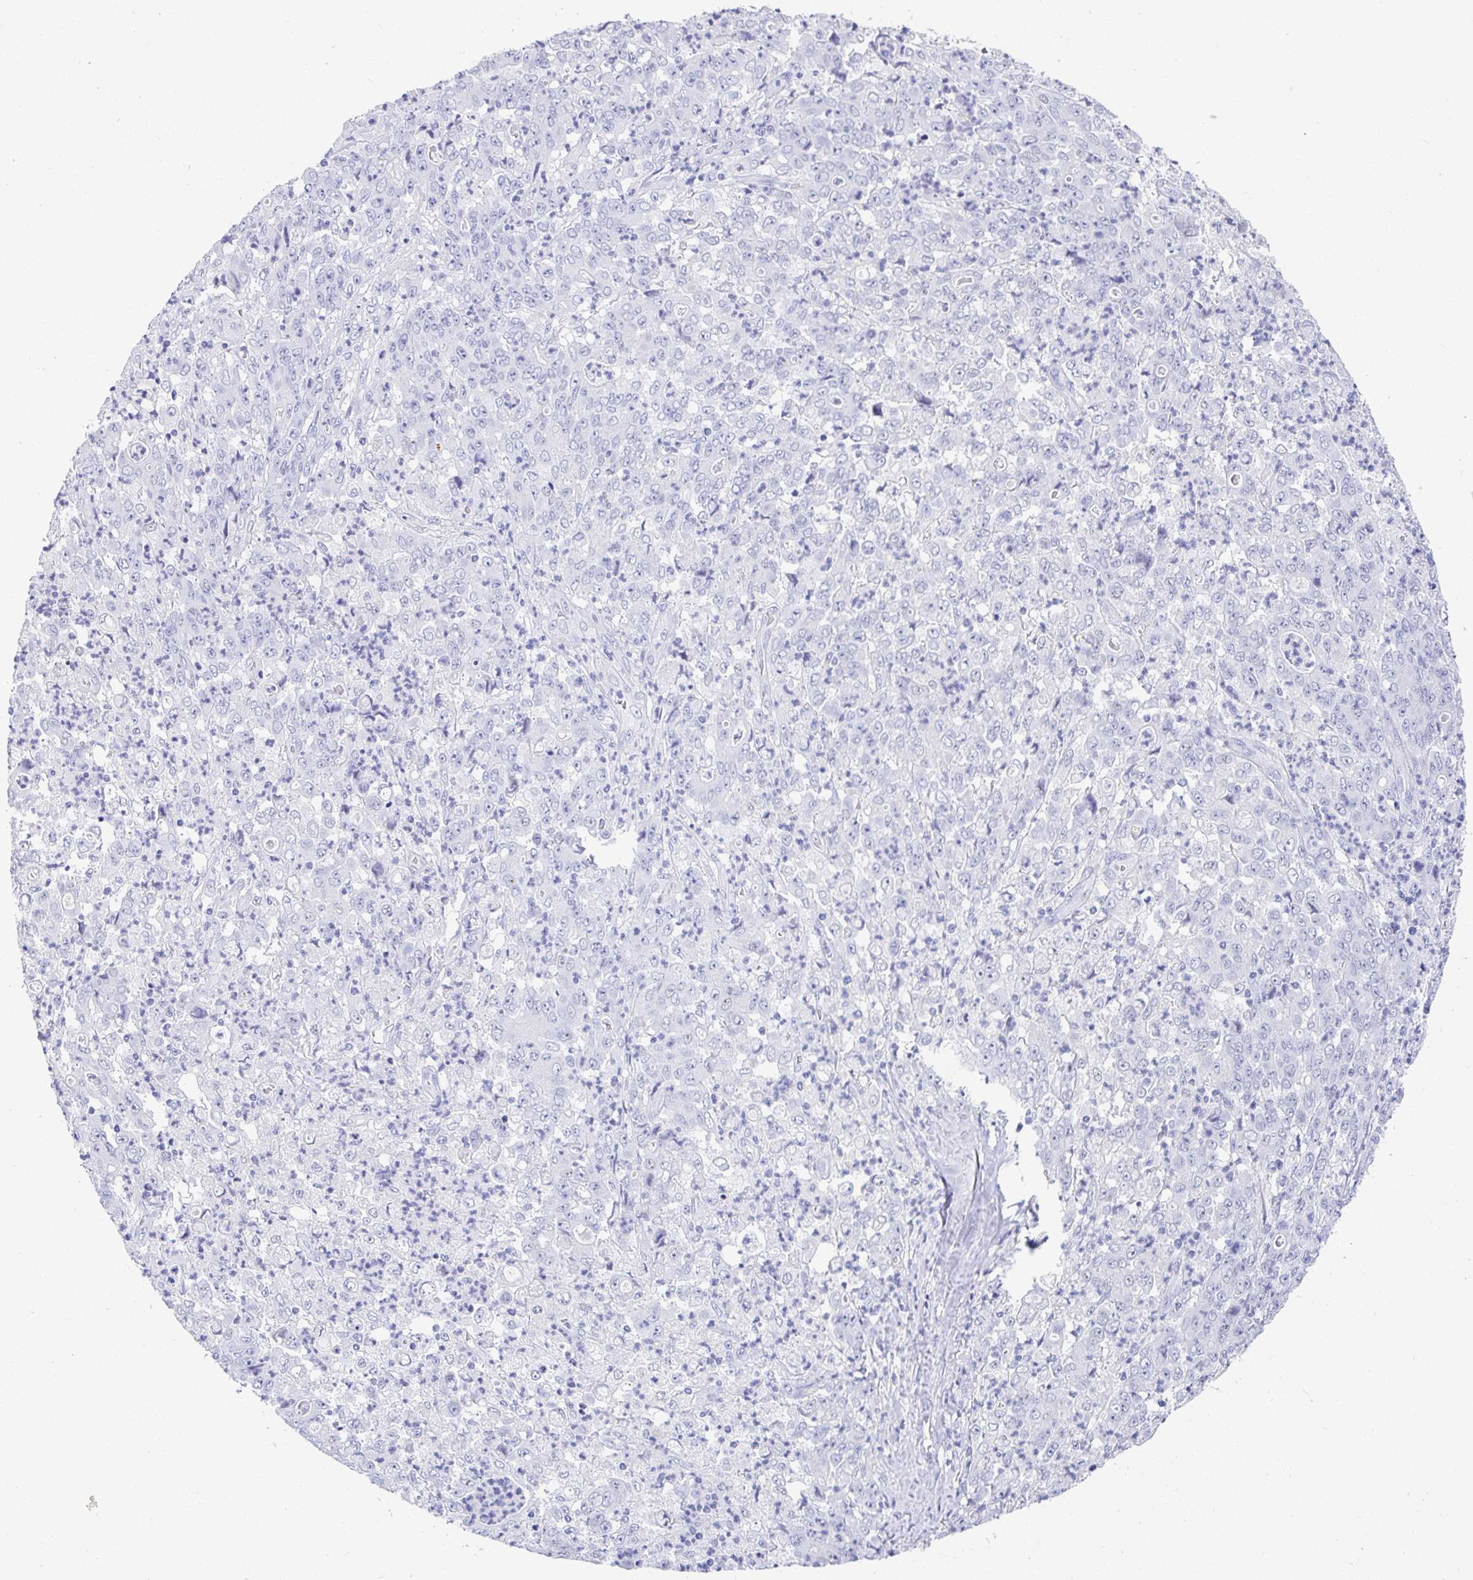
{"staining": {"intensity": "negative", "quantity": "none", "location": "none"}, "tissue": "stomach cancer", "cell_type": "Tumor cells", "image_type": "cancer", "snomed": [{"axis": "morphology", "description": "Adenocarcinoma, NOS"}, {"axis": "topography", "description": "Stomach, lower"}], "caption": "A high-resolution photomicrograph shows IHC staining of stomach cancer, which reveals no significant staining in tumor cells. (Immunohistochemistry (ihc), brightfield microscopy, high magnification).", "gene": "TMEM241", "patient": {"sex": "female", "age": 71}}